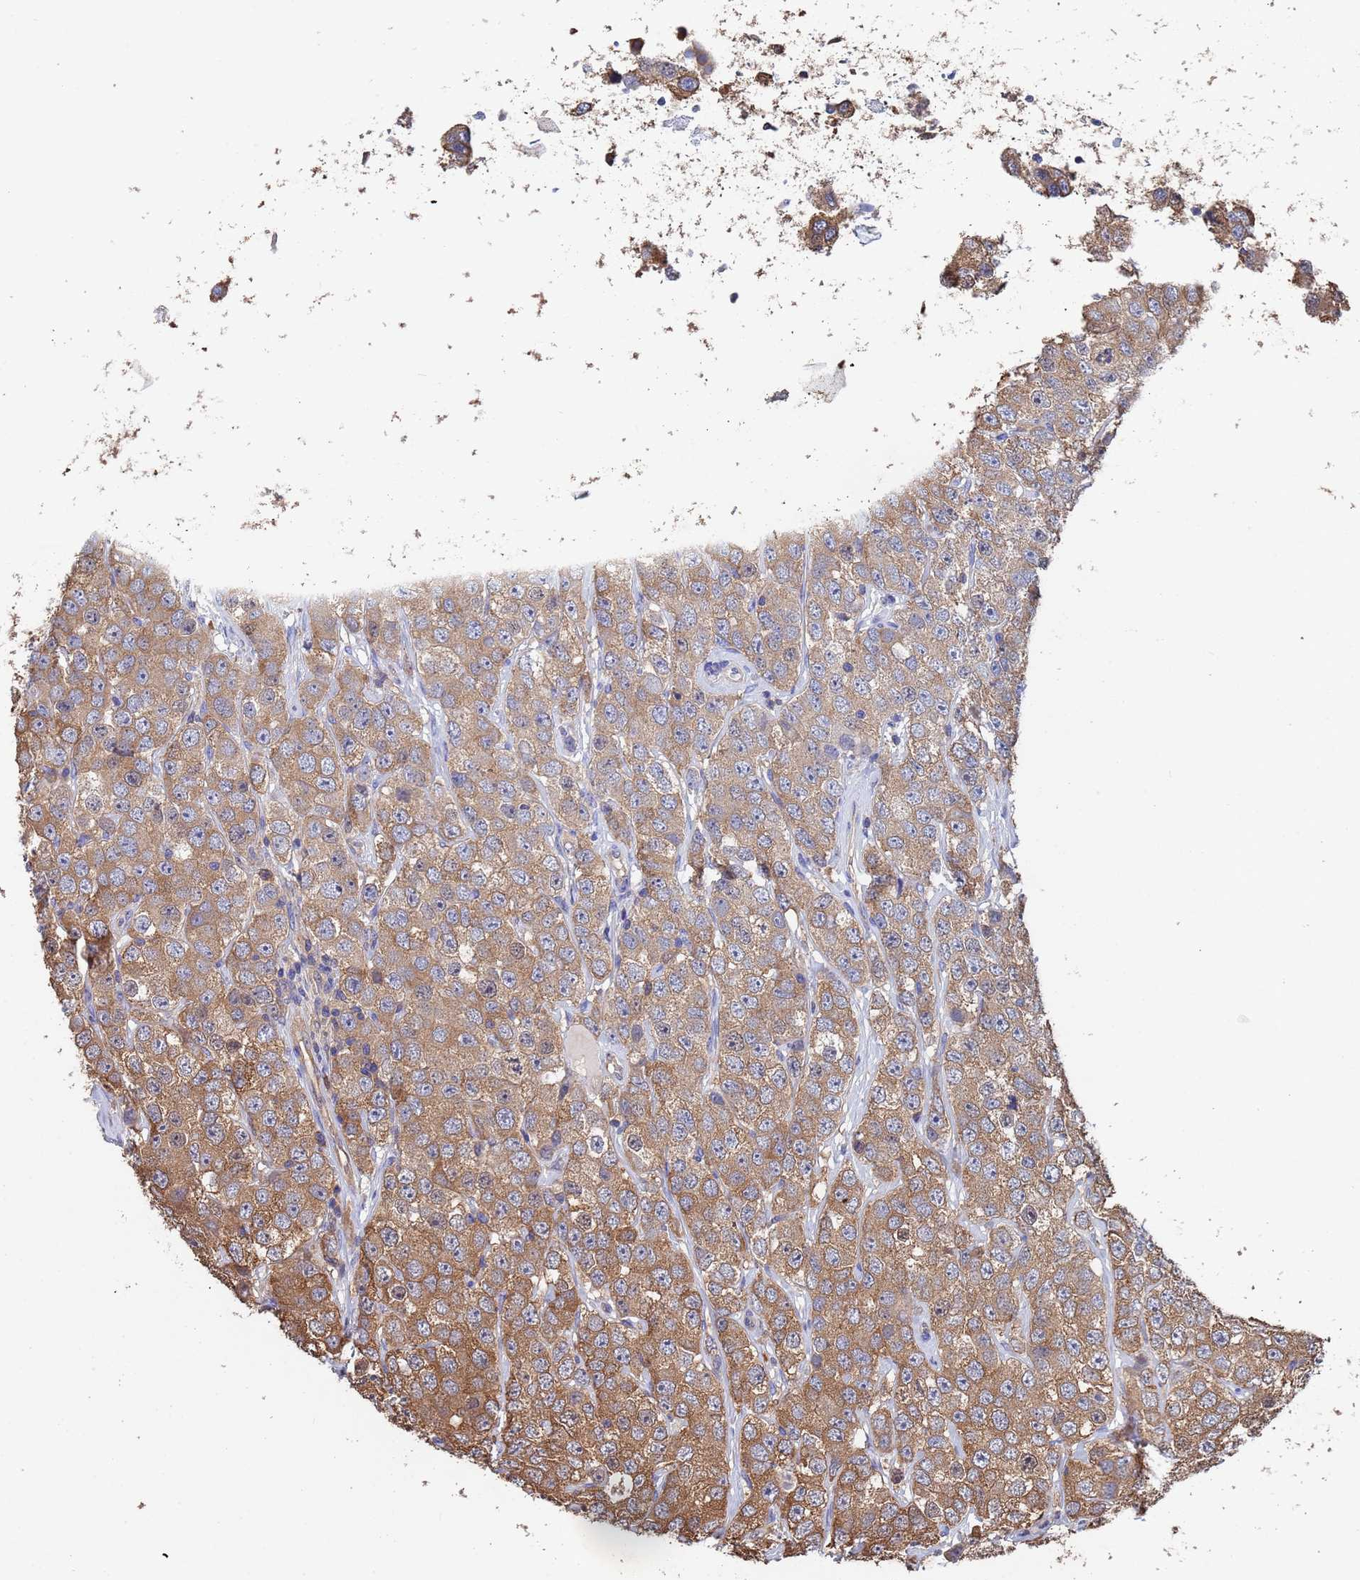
{"staining": {"intensity": "moderate", "quantity": ">75%", "location": "cytoplasmic/membranous"}, "tissue": "testis cancer", "cell_type": "Tumor cells", "image_type": "cancer", "snomed": [{"axis": "morphology", "description": "Seminoma, NOS"}, {"axis": "topography", "description": "Testis"}], "caption": "DAB (3,3'-diaminobenzidine) immunohistochemical staining of testis seminoma exhibits moderate cytoplasmic/membranous protein positivity in approximately >75% of tumor cells. Ihc stains the protein of interest in brown and the nuclei are stained blue.", "gene": "FAM25A", "patient": {"sex": "male", "age": 28}}